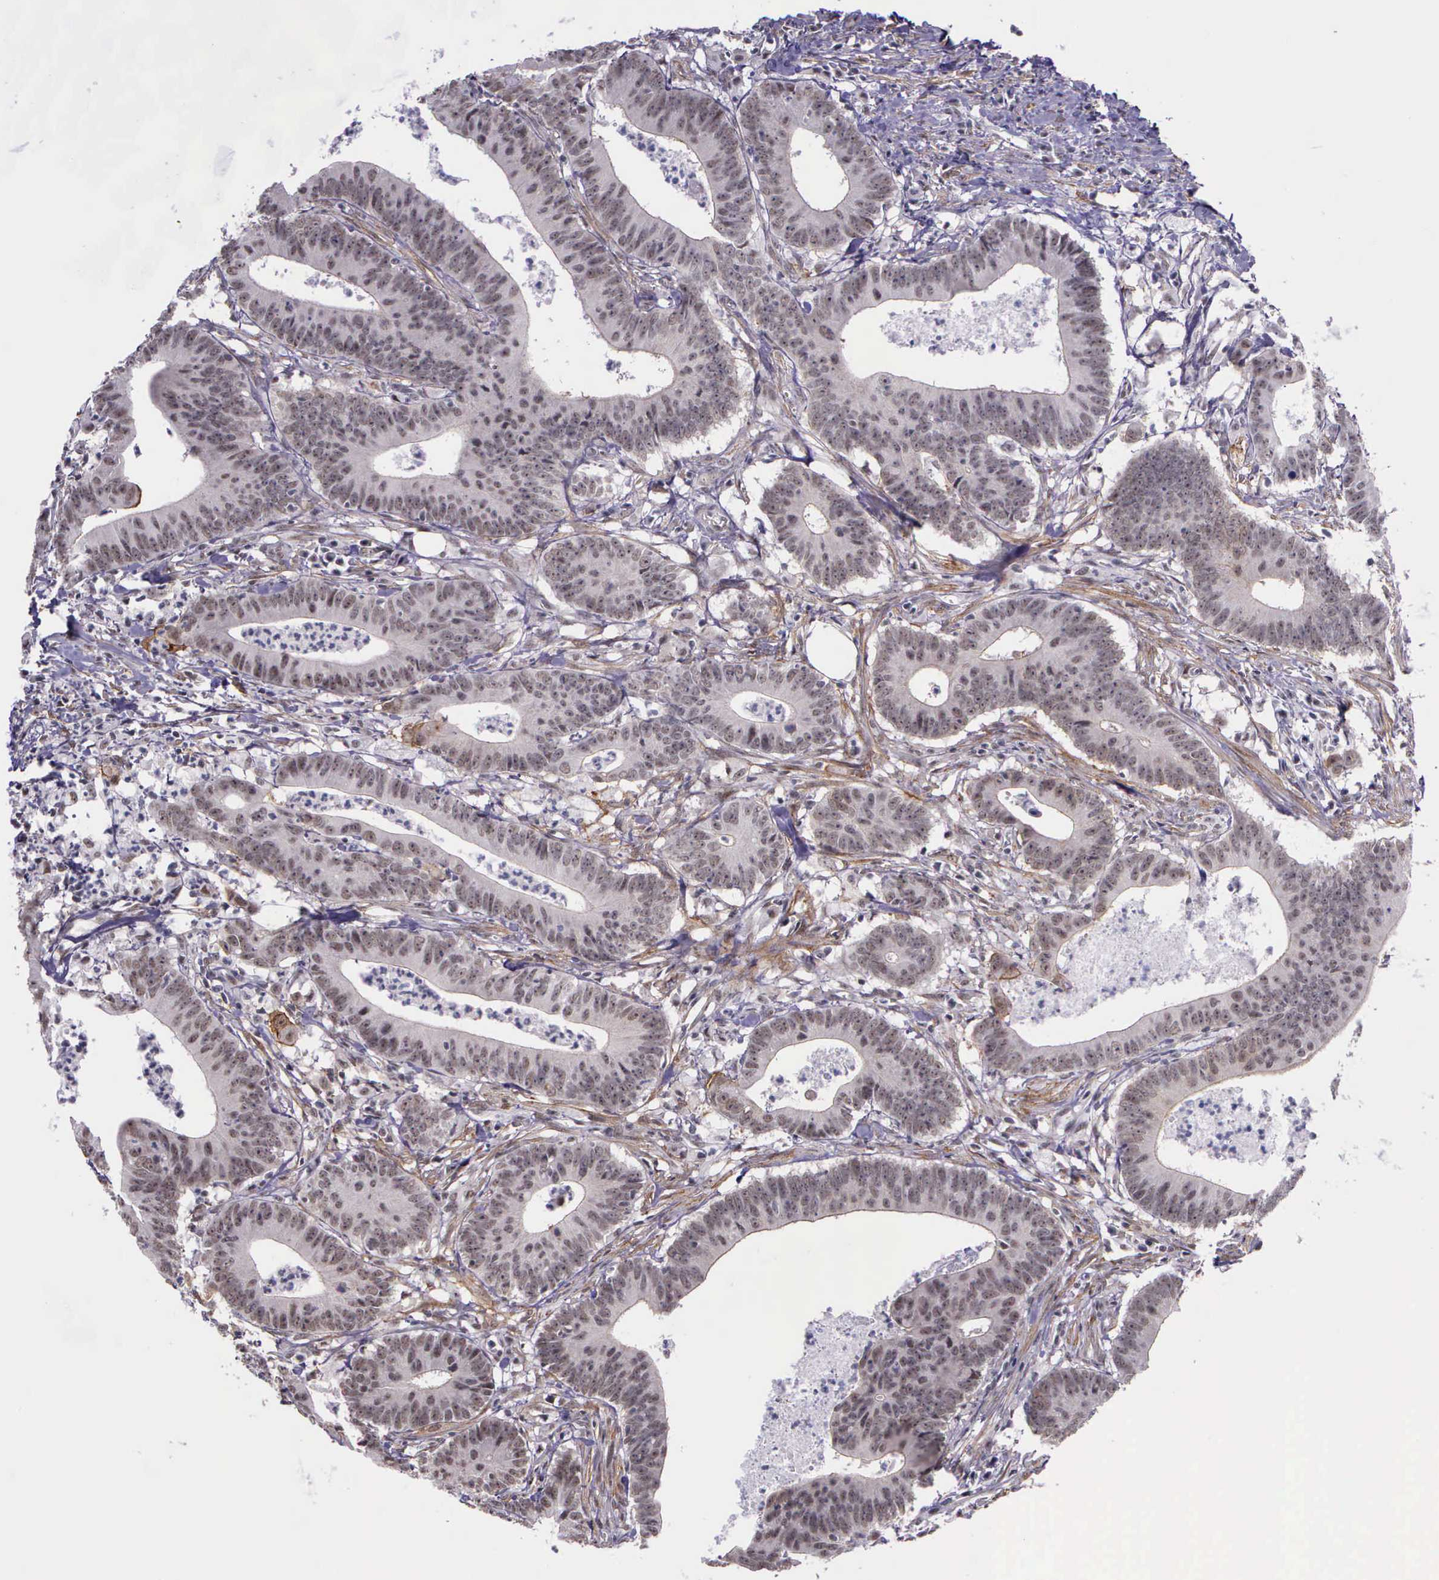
{"staining": {"intensity": "weak", "quantity": "25%-75%", "location": "cytoplasmic/membranous,nuclear"}, "tissue": "colorectal cancer", "cell_type": "Tumor cells", "image_type": "cancer", "snomed": [{"axis": "morphology", "description": "Adenocarcinoma, NOS"}, {"axis": "topography", "description": "Colon"}], "caption": "Immunohistochemistry (DAB) staining of colorectal cancer displays weak cytoplasmic/membranous and nuclear protein staining in approximately 25%-75% of tumor cells. The staining was performed using DAB (3,3'-diaminobenzidine), with brown indicating positive protein expression. Nuclei are stained blue with hematoxylin.", "gene": "AHNAK2", "patient": {"sex": "male", "age": 55}}